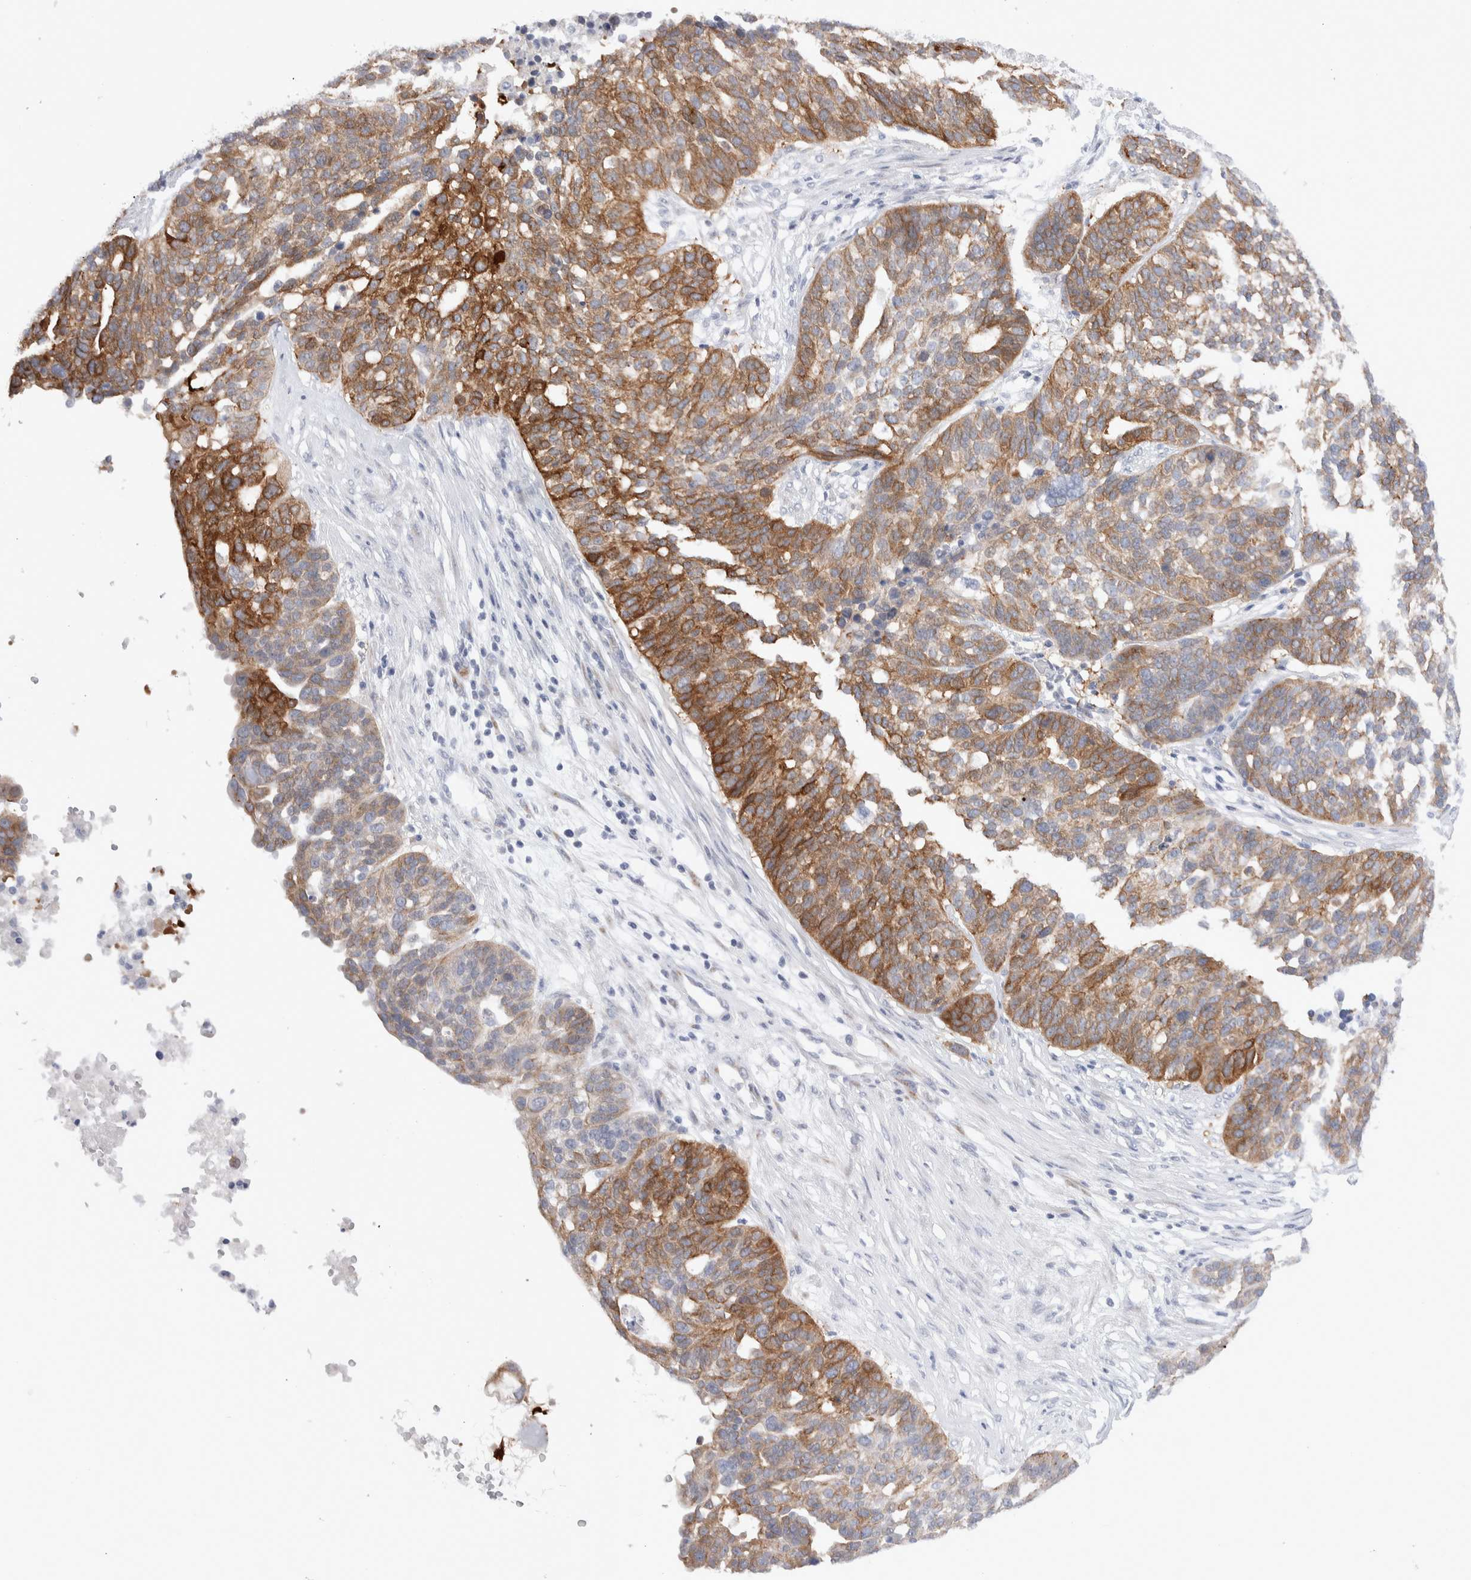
{"staining": {"intensity": "moderate", "quantity": ">75%", "location": "cytoplasmic/membranous"}, "tissue": "ovarian cancer", "cell_type": "Tumor cells", "image_type": "cancer", "snomed": [{"axis": "morphology", "description": "Cystadenocarcinoma, serous, NOS"}, {"axis": "topography", "description": "Ovary"}], "caption": "Immunohistochemical staining of ovarian cancer (serous cystadenocarcinoma) displays medium levels of moderate cytoplasmic/membranous staining in about >75% of tumor cells.", "gene": "C1orf112", "patient": {"sex": "female", "age": 59}}